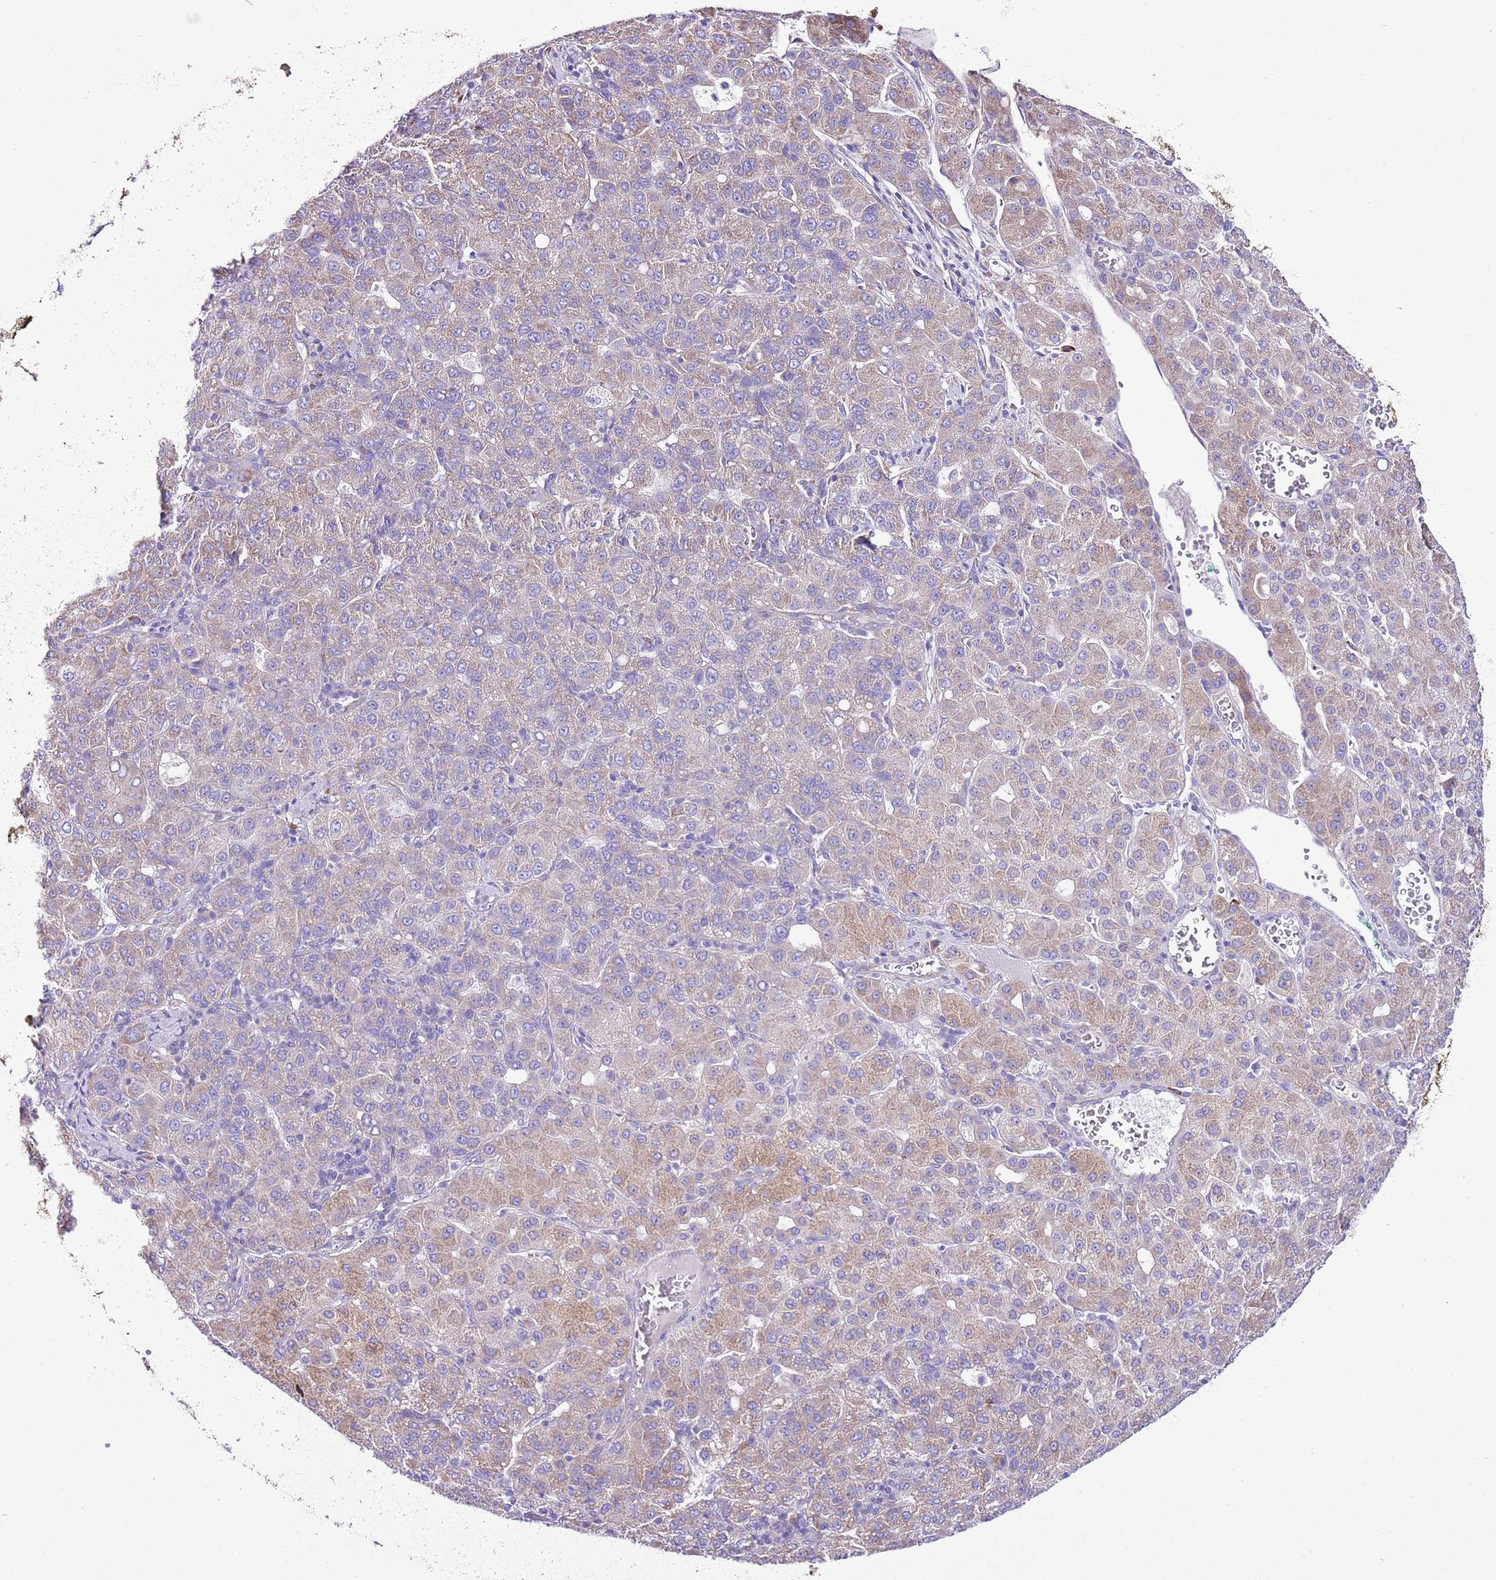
{"staining": {"intensity": "weak", "quantity": "25%-75%", "location": "cytoplasmic/membranous"}, "tissue": "liver cancer", "cell_type": "Tumor cells", "image_type": "cancer", "snomed": [{"axis": "morphology", "description": "Carcinoma, Hepatocellular, NOS"}, {"axis": "topography", "description": "Liver"}], "caption": "Immunohistochemistry (IHC) of human liver cancer demonstrates low levels of weak cytoplasmic/membranous expression in approximately 25%-75% of tumor cells. (brown staining indicates protein expression, while blue staining denotes nuclei).", "gene": "RPS10", "patient": {"sex": "male", "age": 65}}